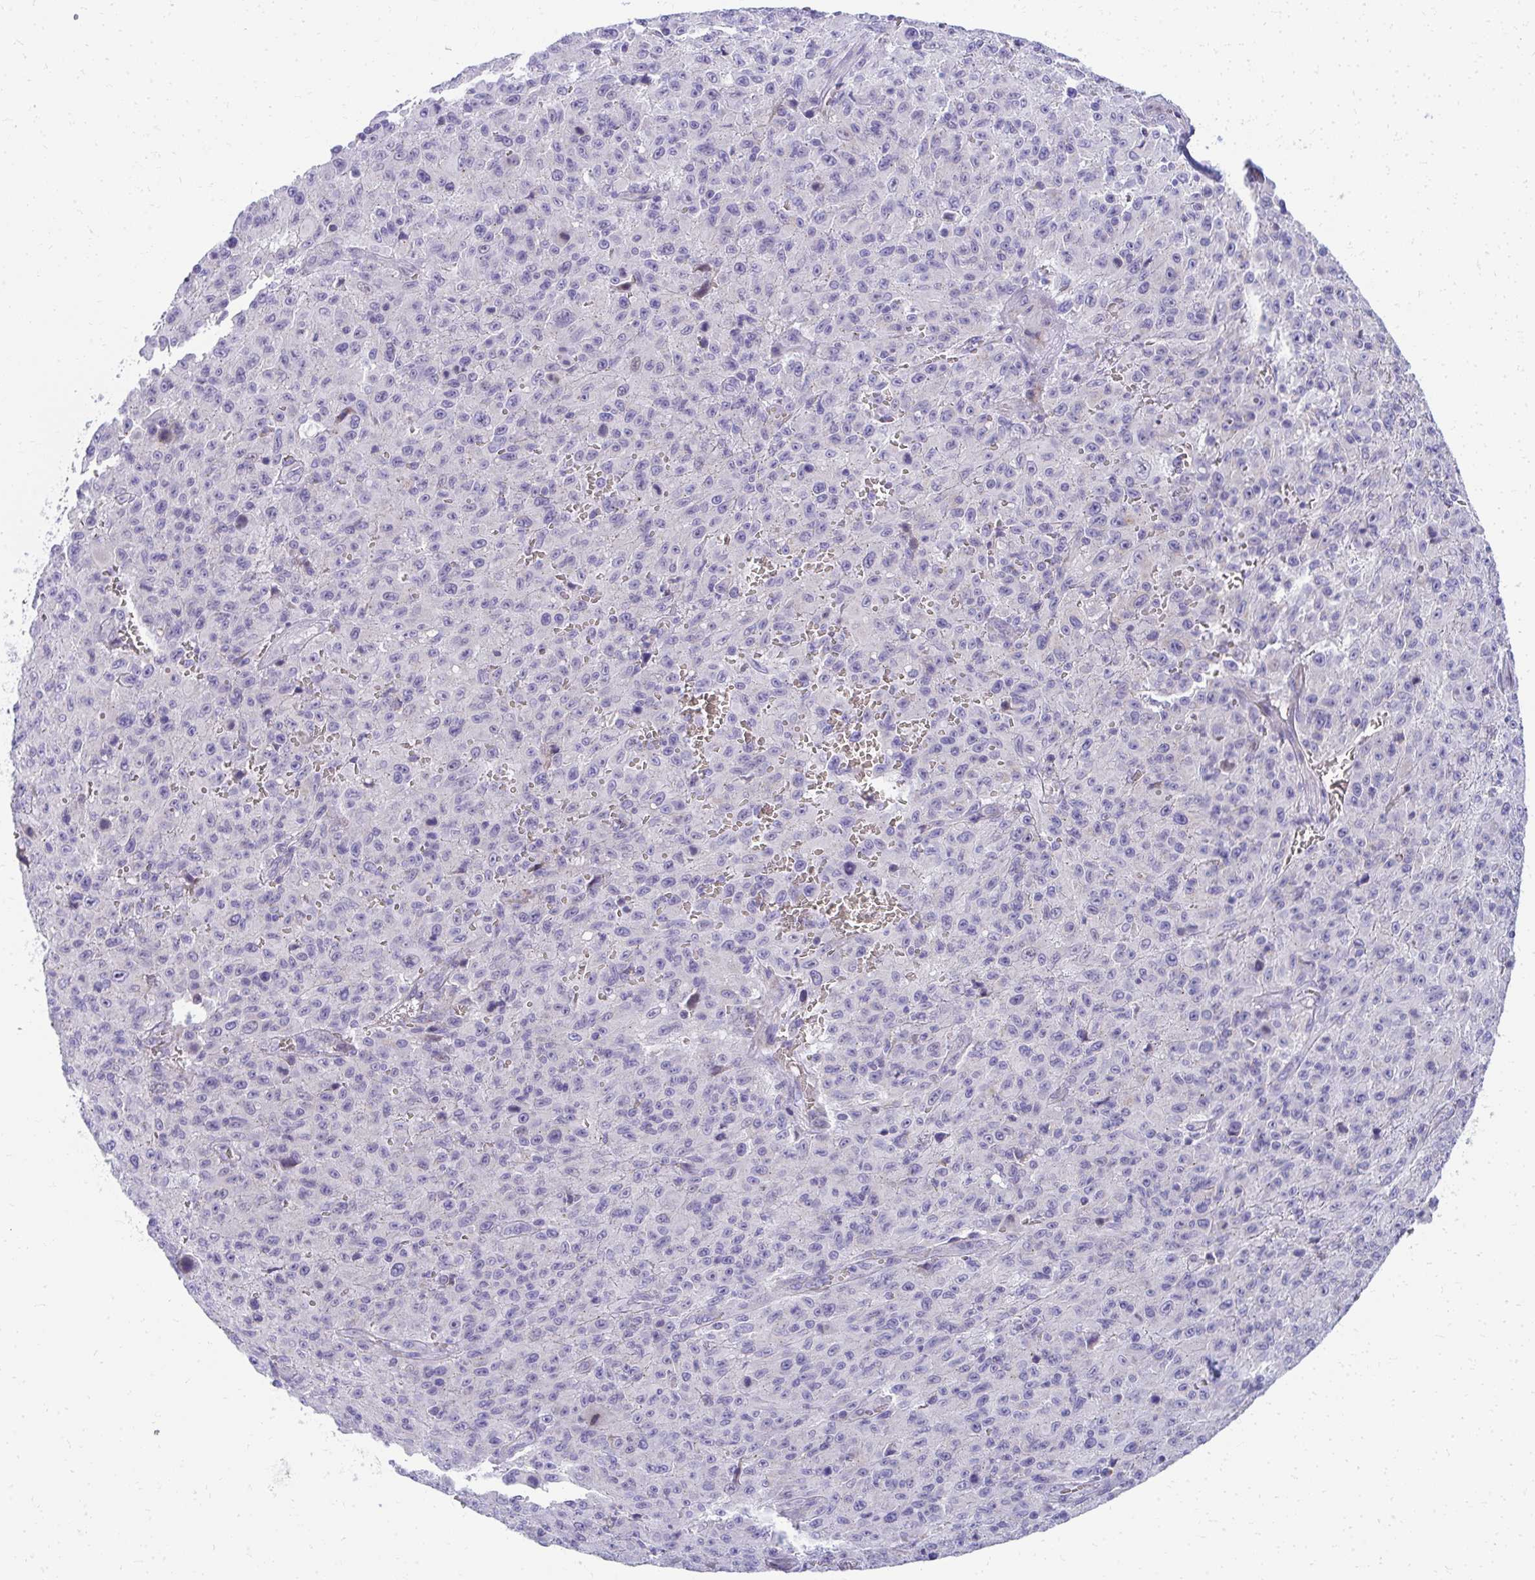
{"staining": {"intensity": "negative", "quantity": "none", "location": "none"}, "tissue": "melanoma", "cell_type": "Tumor cells", "image_type": "cancer", "snomed": [{"axis": "morphology", "description": "Malignant melanoma, NOS"}, {"axis": "topography", "description": "Skin"}], "caption": "This is an IHC photomicrograph of melanoma. There is no positivity in tumor cells.", "gene": "IL37", "patient": {"sex": "male", "age": 46}}